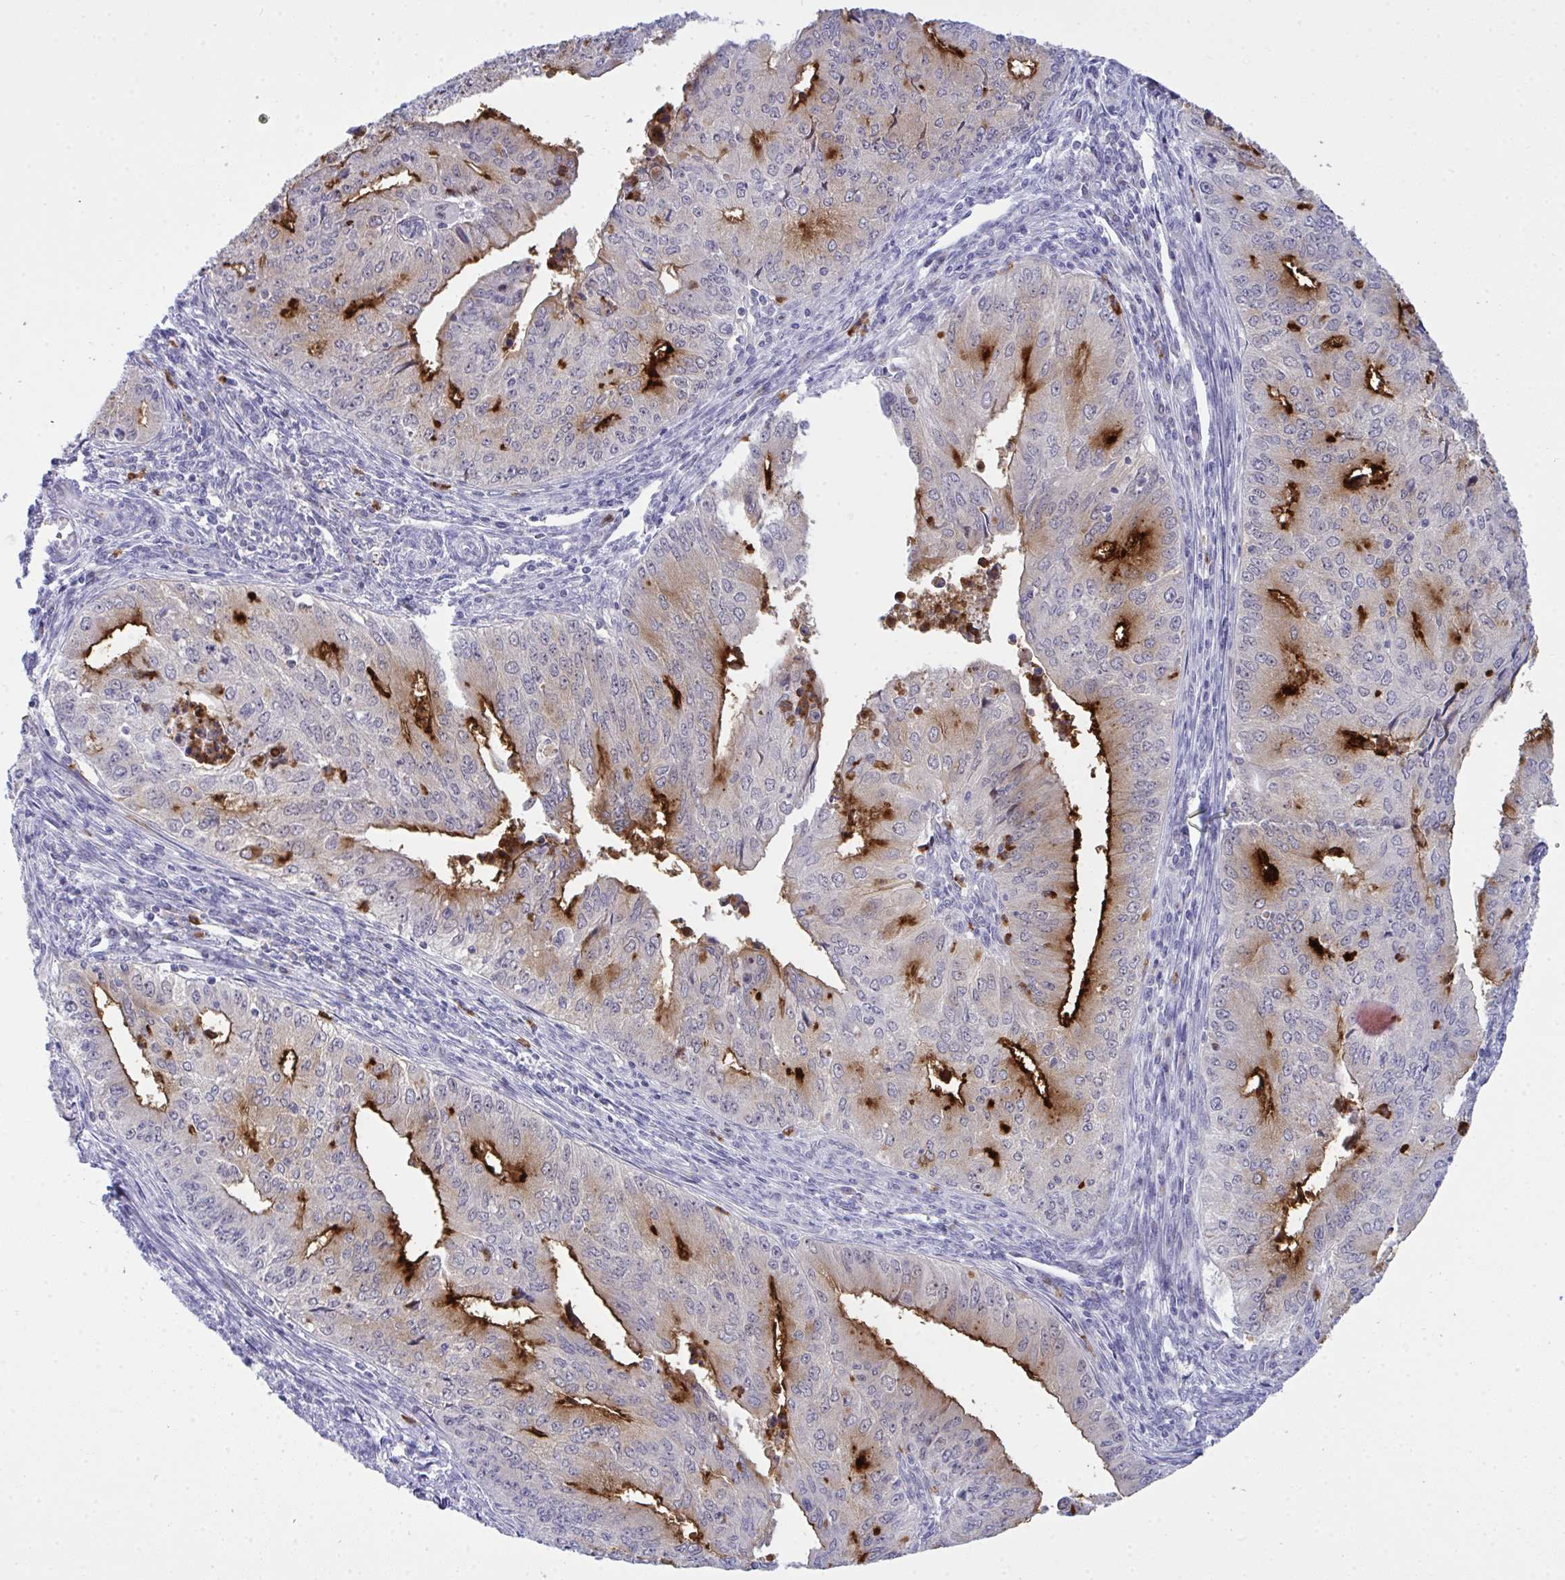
{"staining": {"intensity": "strong", "quantity": "<25%", "location": "cytoplasmic/membranous"}, "tissue": "endometrial cancer", "cell_type": "Tumor cells", "image_type": "cancer", "snomed": [{"axis": "morphology", "description": "Adenocarcinoma, NOS"}, {"axis": "topography", "description": "Endometrium"}], "caption": "Endometrial cancer (adenocarcinoma) stained with a brown dye shows strong cytoplasmic/membranous positive positivity in approximately <25% of tumor cells.", "gene": "ZNF554", "patient": {"sex": "female", "age": 50}}